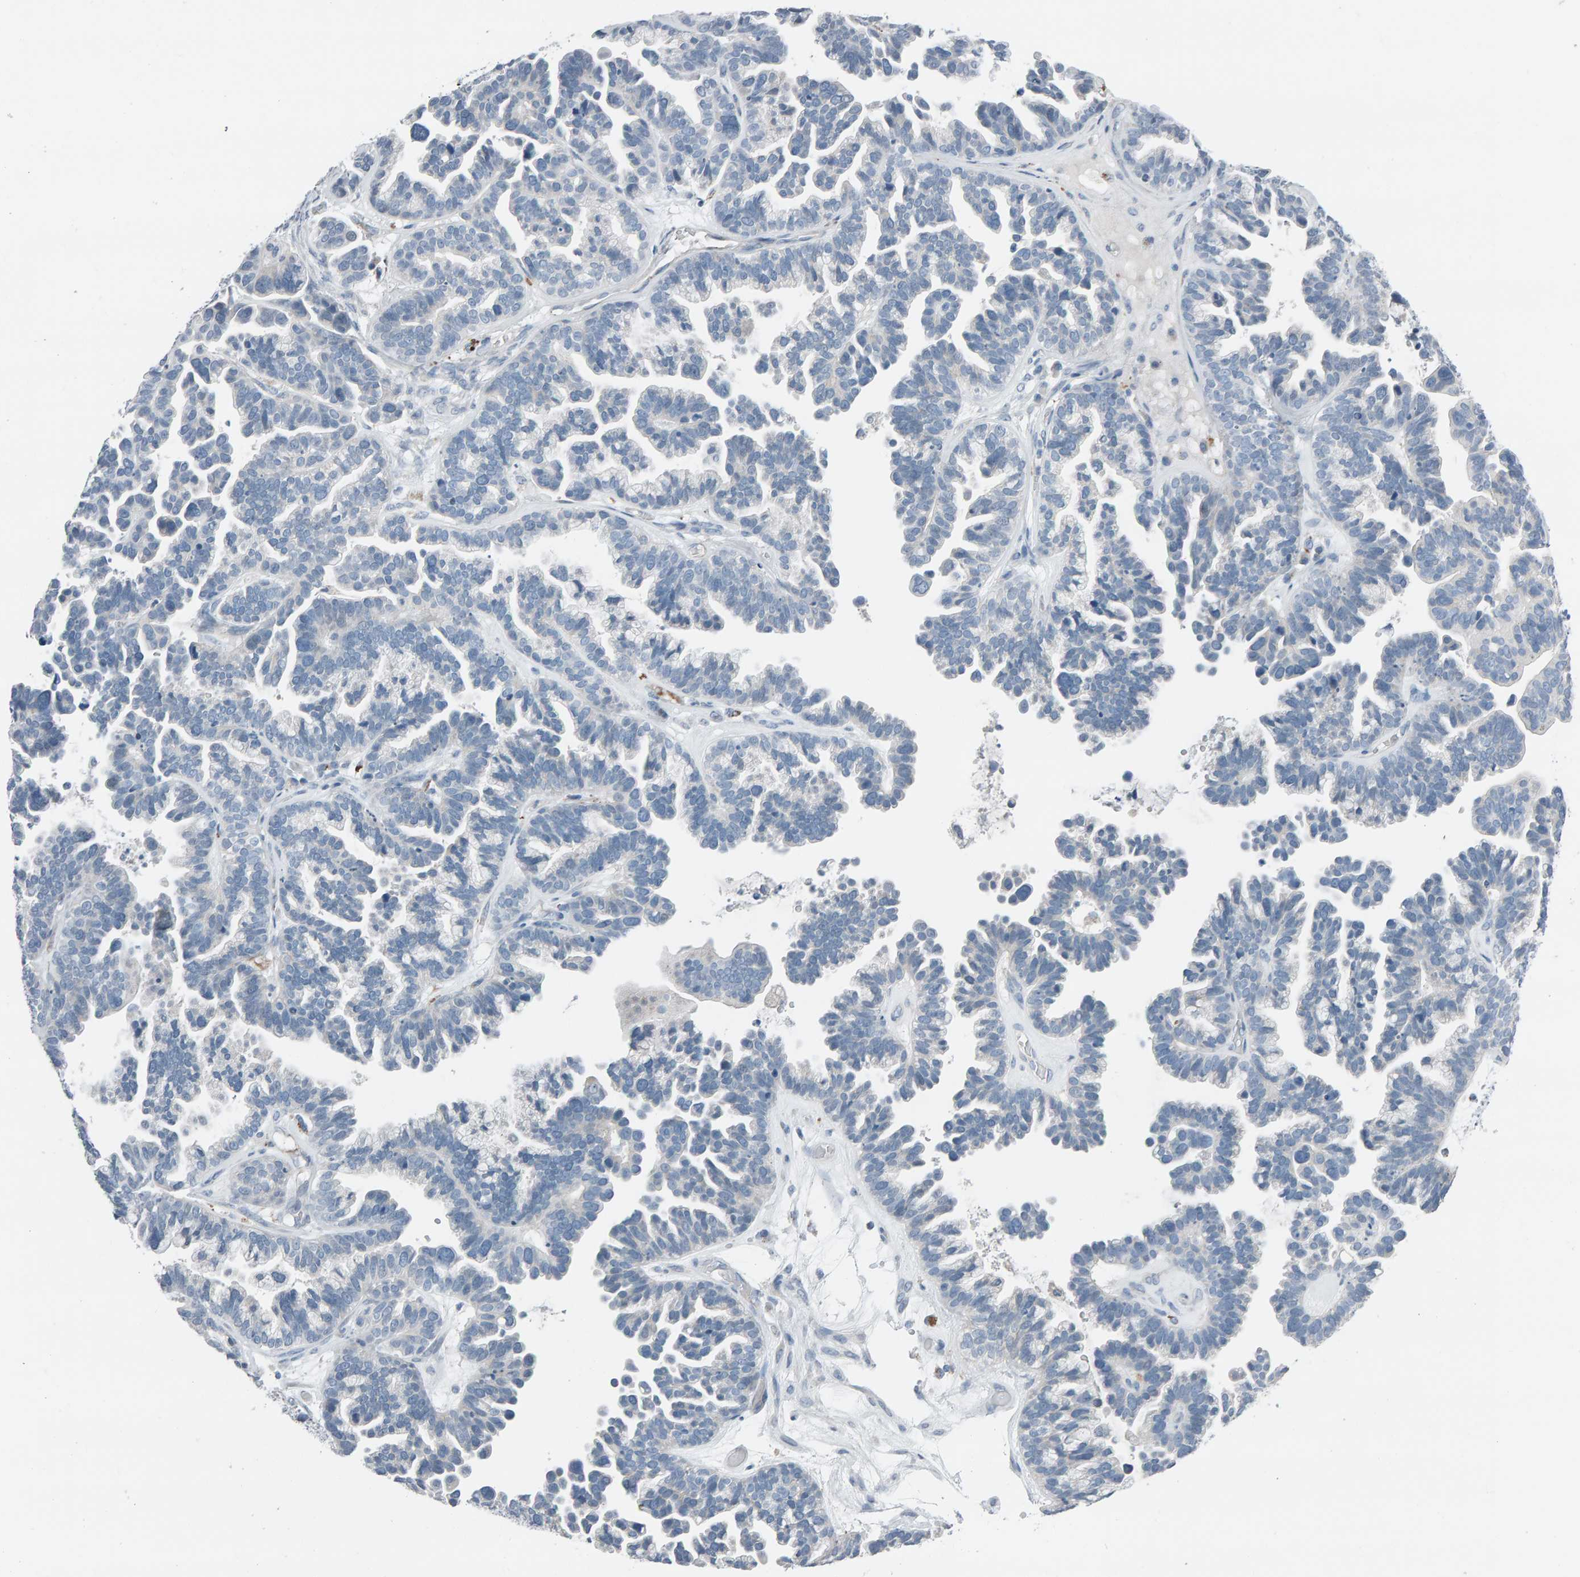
{"staining": {"intensity": "negative", "quantity": "none", "location": "none"}, "tissue": "ovarian cancer", "cell_type": "Tumor cells", "image_type": "cancer", "snomed": [{"axis": "morphology", "description": "Cystadenocarcinoma, serous, NOS"}, {"axis": "topography", "description": "Ovary"}], "caption": "Ovarian cancer (serous cystadenocarcinoma) was stained to show a protein in brown. There is no significant expression in tumor cells. (DAB immunohistochemistry (IHC) visualized using brightfield microscopy, high magnification).", "gene": "IPPK", "patient": {"sex": "female", "age": 56}}